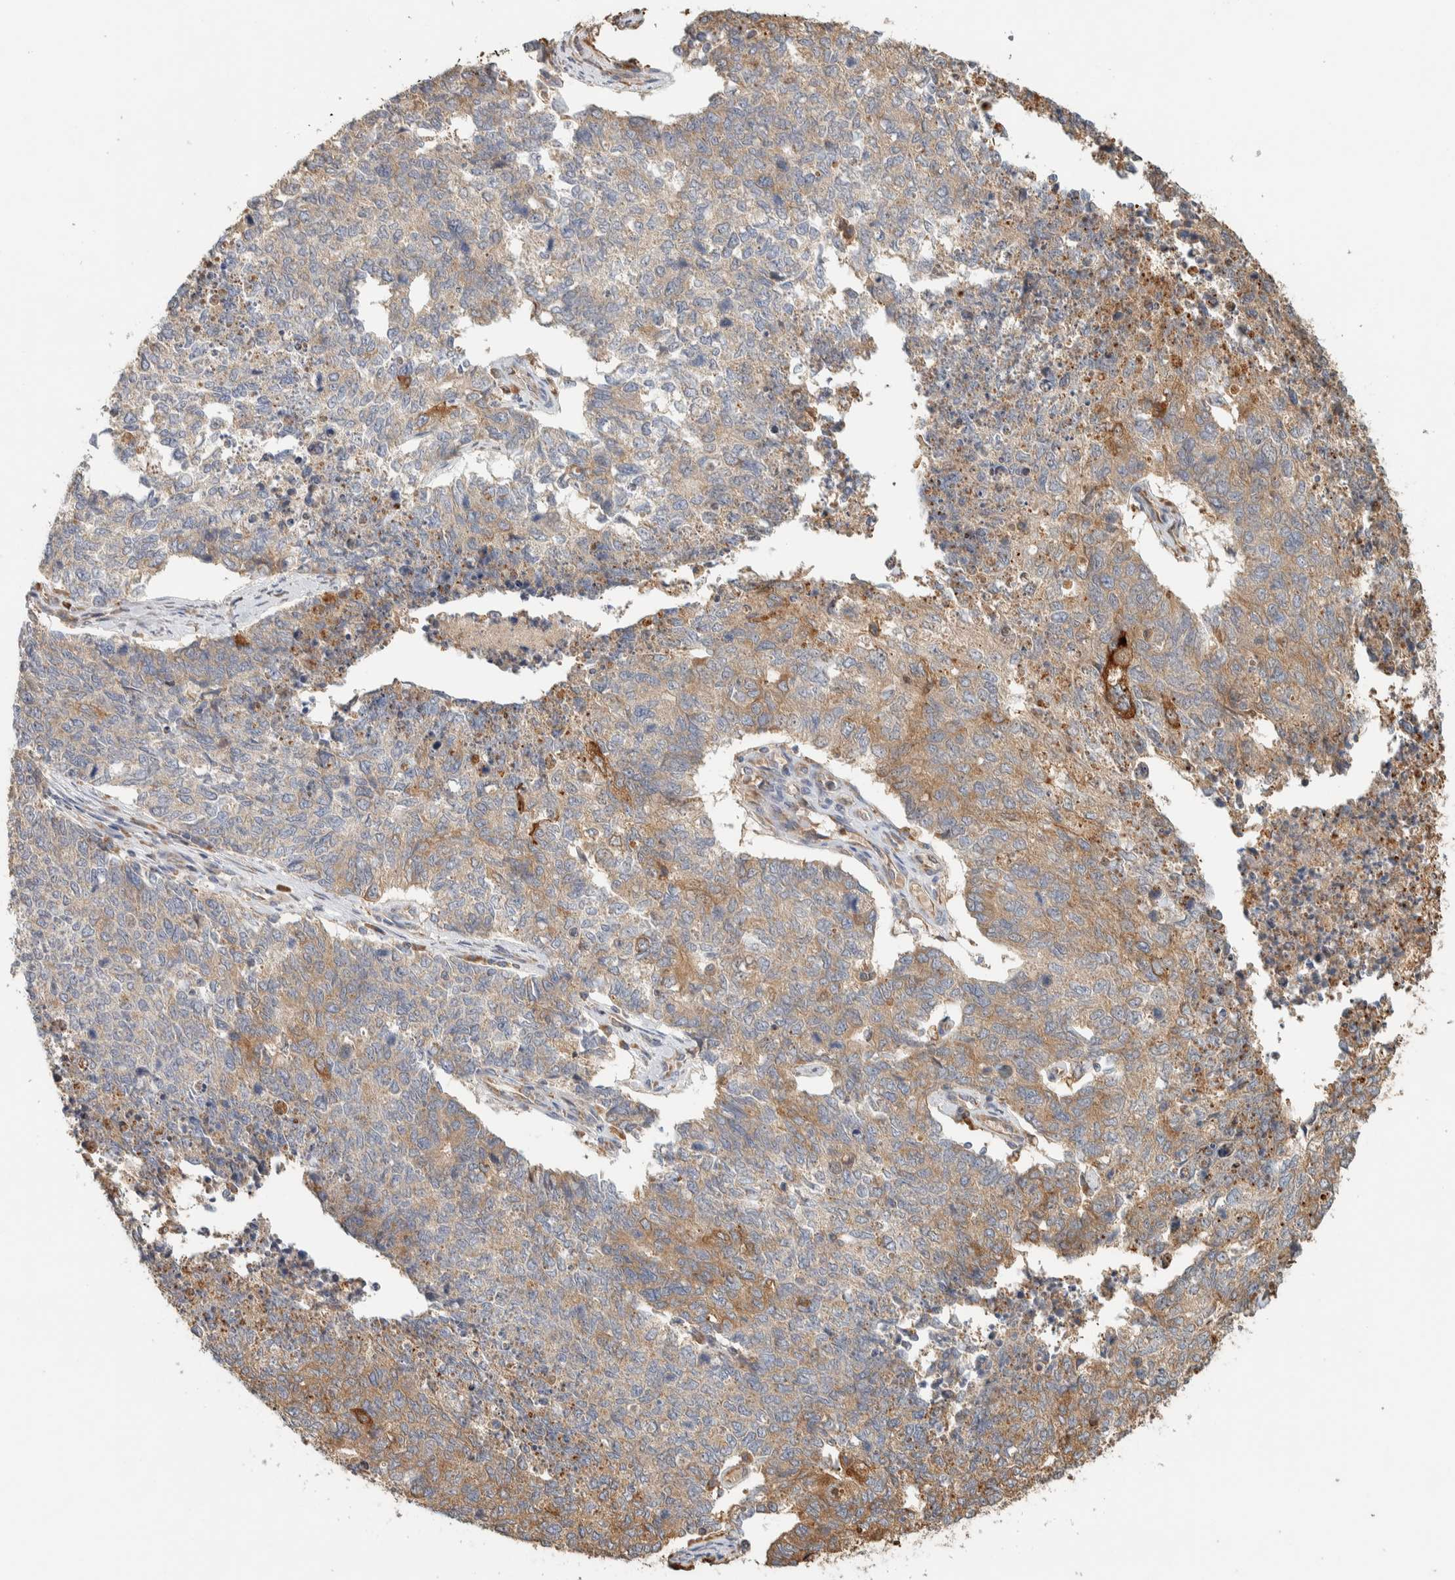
{"staining": {"intensity": "moderate", "quantity": "25%-75%", "location": "cytoplasmic/membranous"}, "tissue": "cervical cancer", "cell_type": "Tumor cells", "image_type": "cancer", "snomed": [{"axis": "morphology", "description": "Squamous cell carcinoma, NOS"}, {"axis": "topography", "description": "Cervix"}], "caption": "The micrograph shows staining of cervical squamous cell carcinoma, revealing moderate cytoplasmic/membranous protein staining (brown color) within tumor cells.", "gene": "RAB11FIP1", "patient": {"sex": "female", "age": 63}}